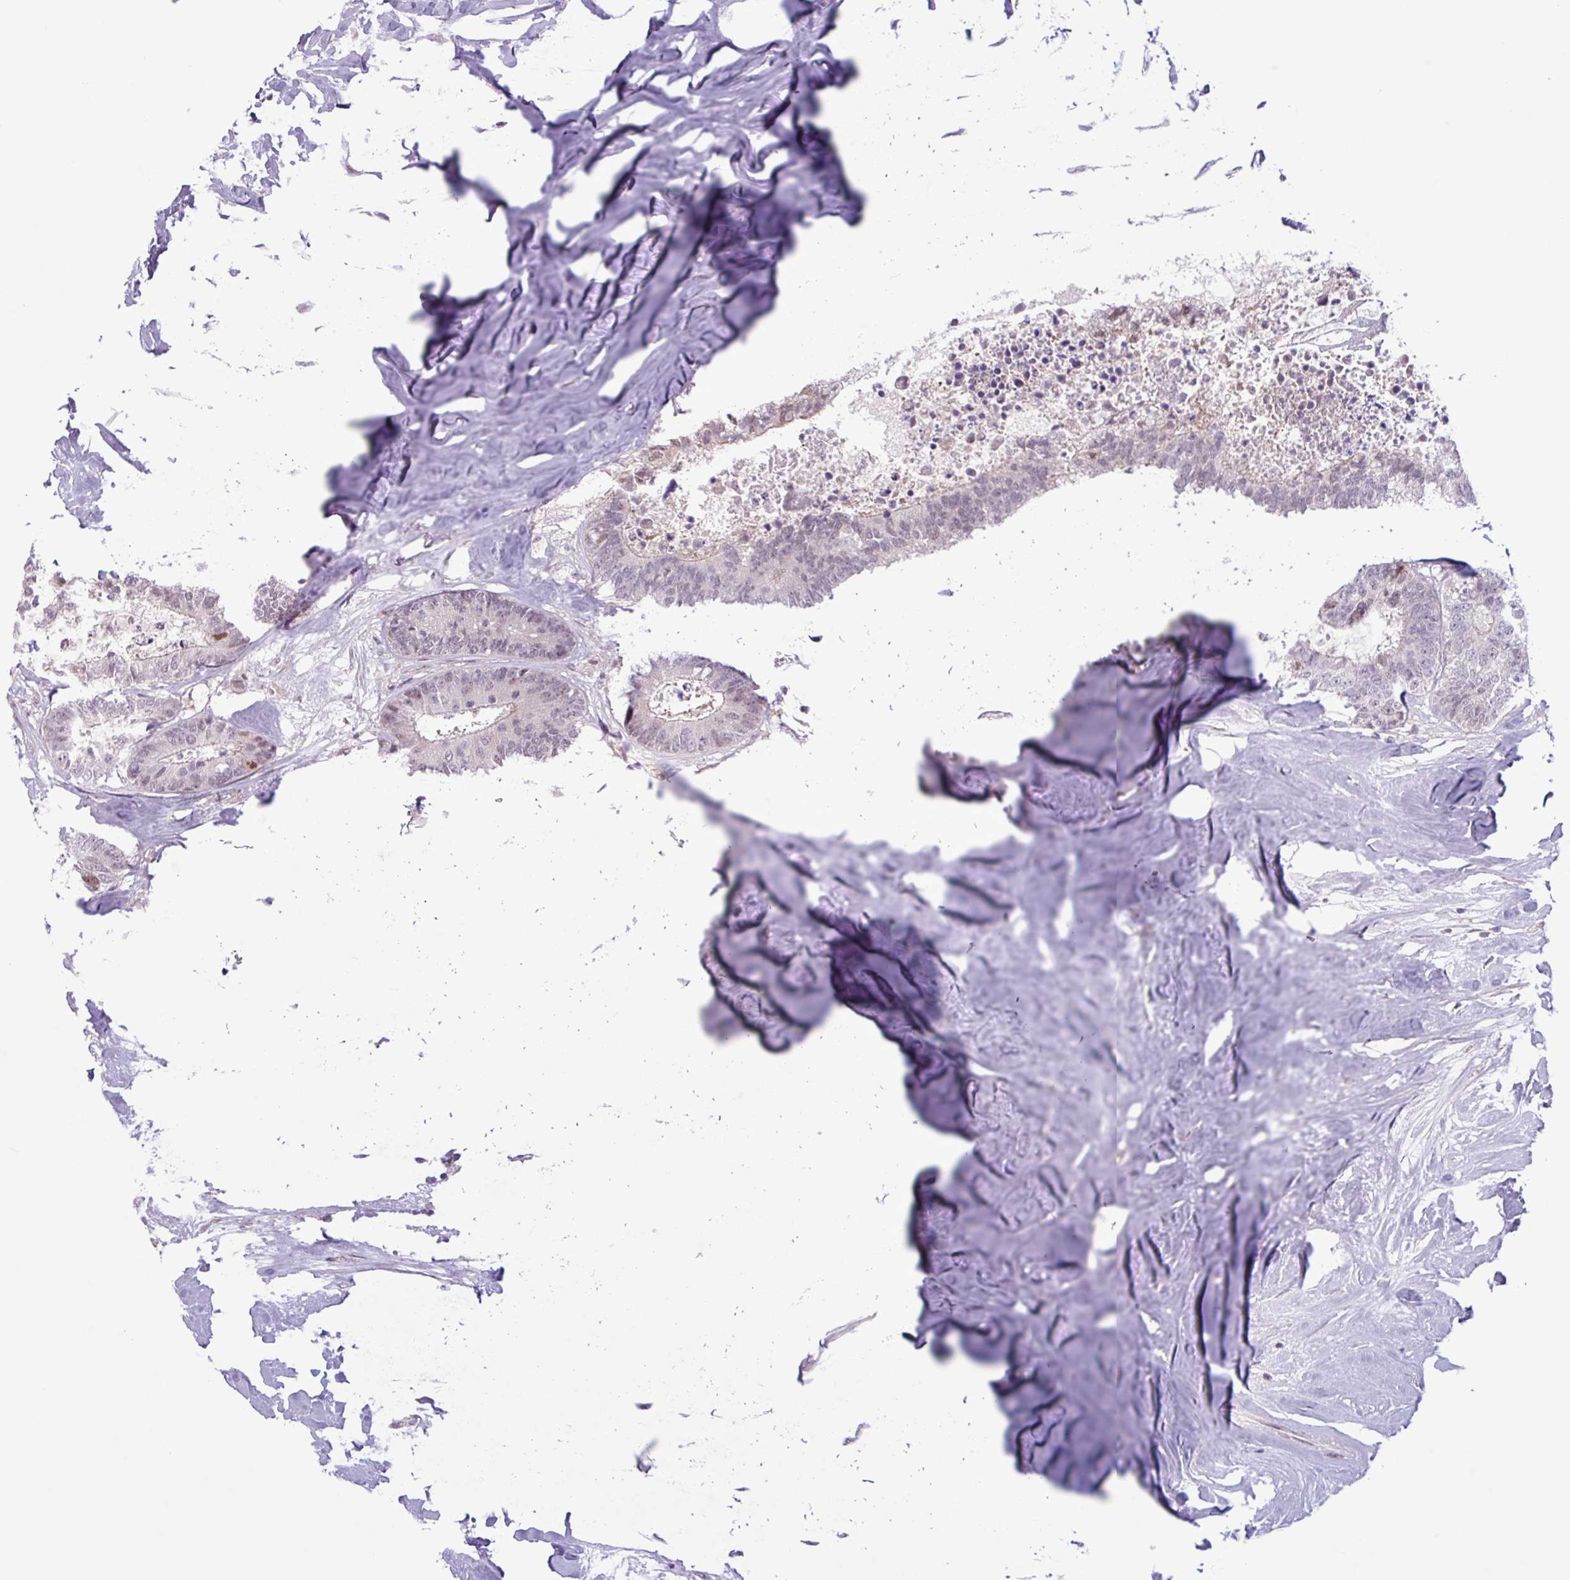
{"staining": {"intensity": "moderate", "quantity": "<25%", "location": "nuclear"}, "tissue": "colorectal cancer", "cell_type": "Tumor cells", "image_type": "cancer", "snomed": [{"axis": "morphology", "description": "Adenocarcinoma, NOS"}, {"axis": "topography", "description": "Colon"}, {"axis": "topography", "description": "Rectum"}], "caption": "Protein analysis of colorectal adenocarcinoma tissue exhibits moderate nuclear expression in about <25% of tumor cells.", "gene": "NOTCH2", "patient": {"sex": "male", "age": 57}}